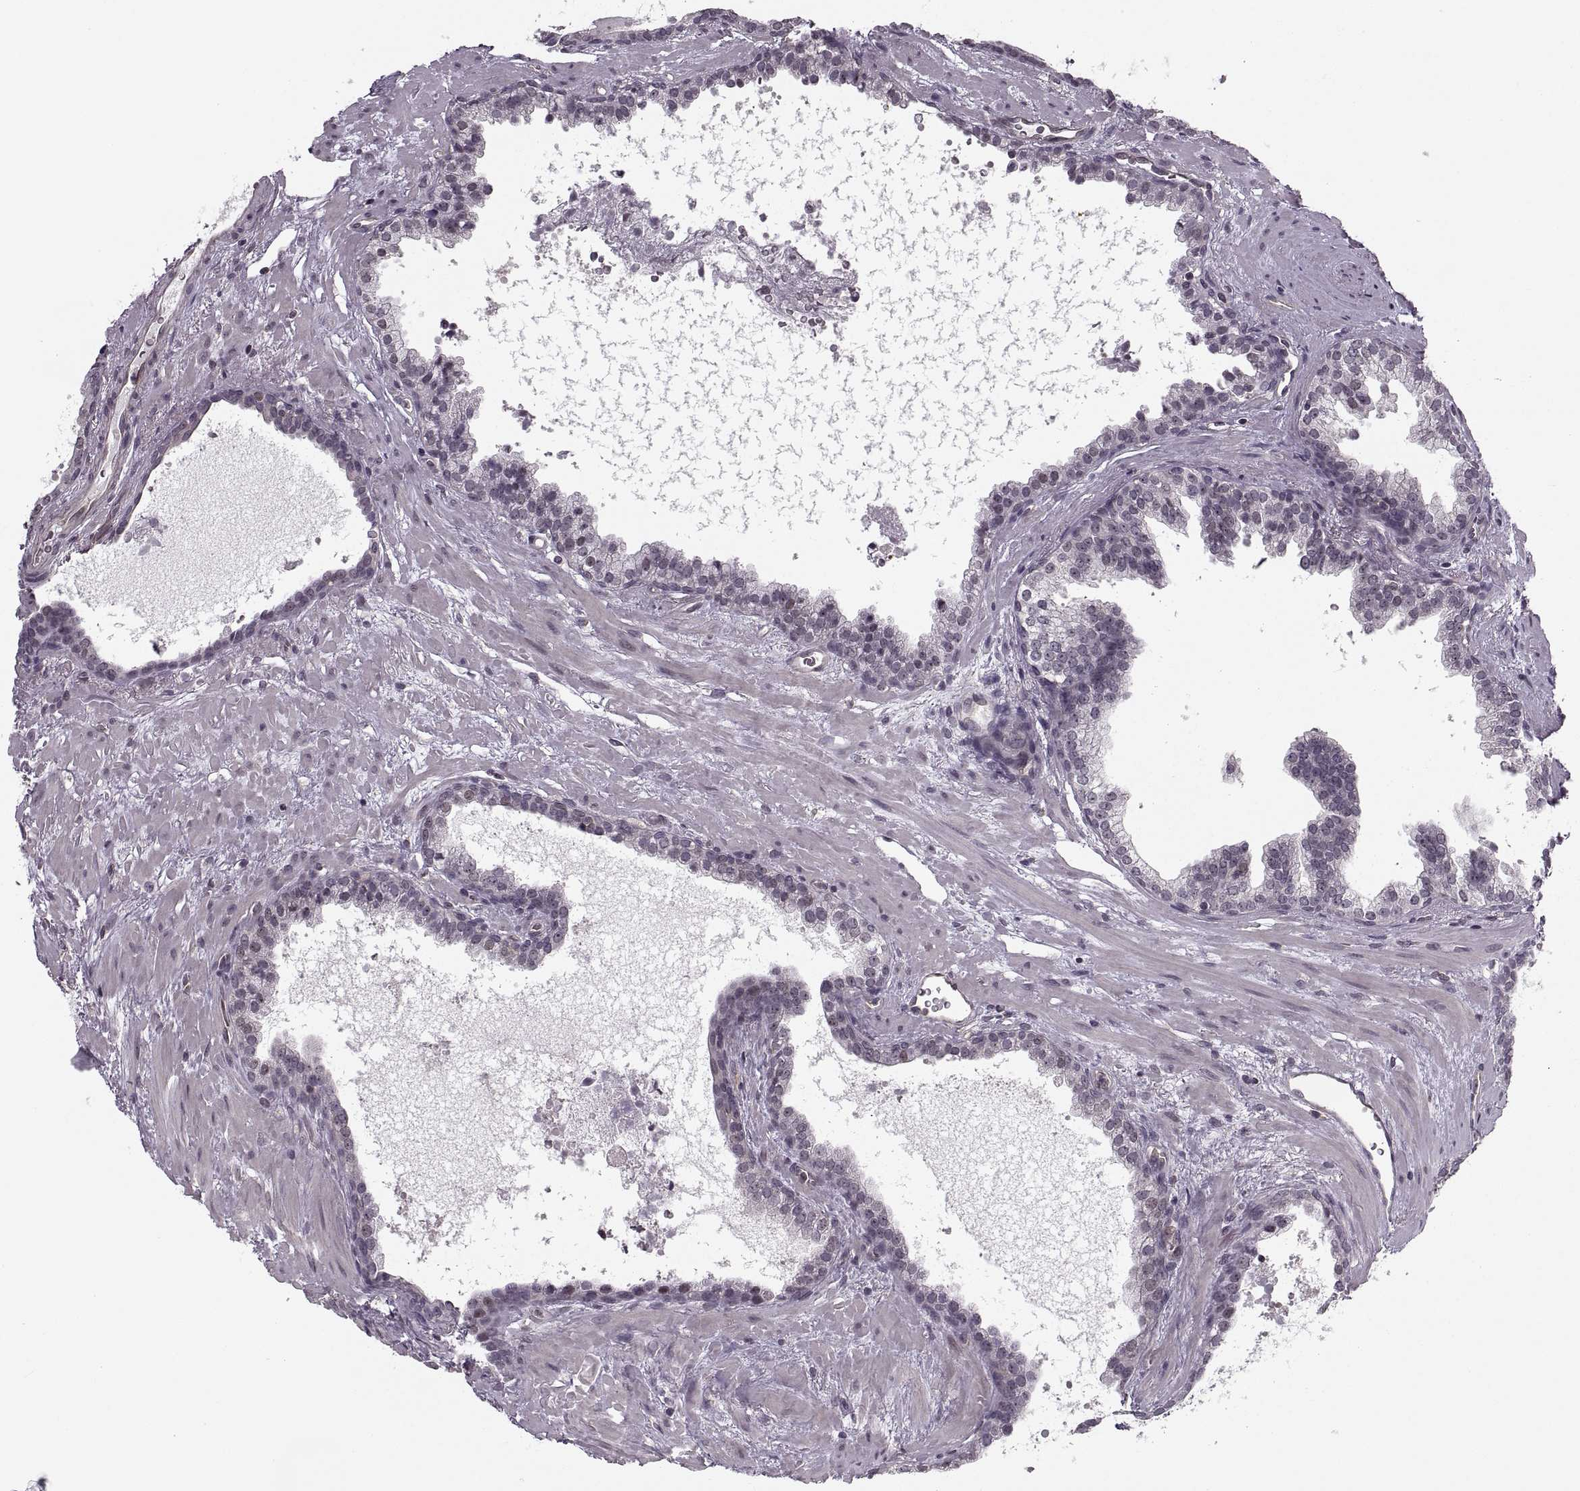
{"staining": {"intensity": "weak", "quantity": "<25%", "location": "nuclear"}, "tissue": "prostate cancer", "cell_type": "Tumor cells", "image_type": "cancer", "snomed": [{"axis": "morphology", "description": "Adenocarcinoma, NOS"}, {"axis": "topography", "description": "Prostate"}], "caption": "This is a image of immunohistochemistry (IHC) staining of adenocarcinoma (prostate), which shows no staining in tumor cells.", "gene": "LUZP2", "patient": {"sex": "male", "age": 66}}